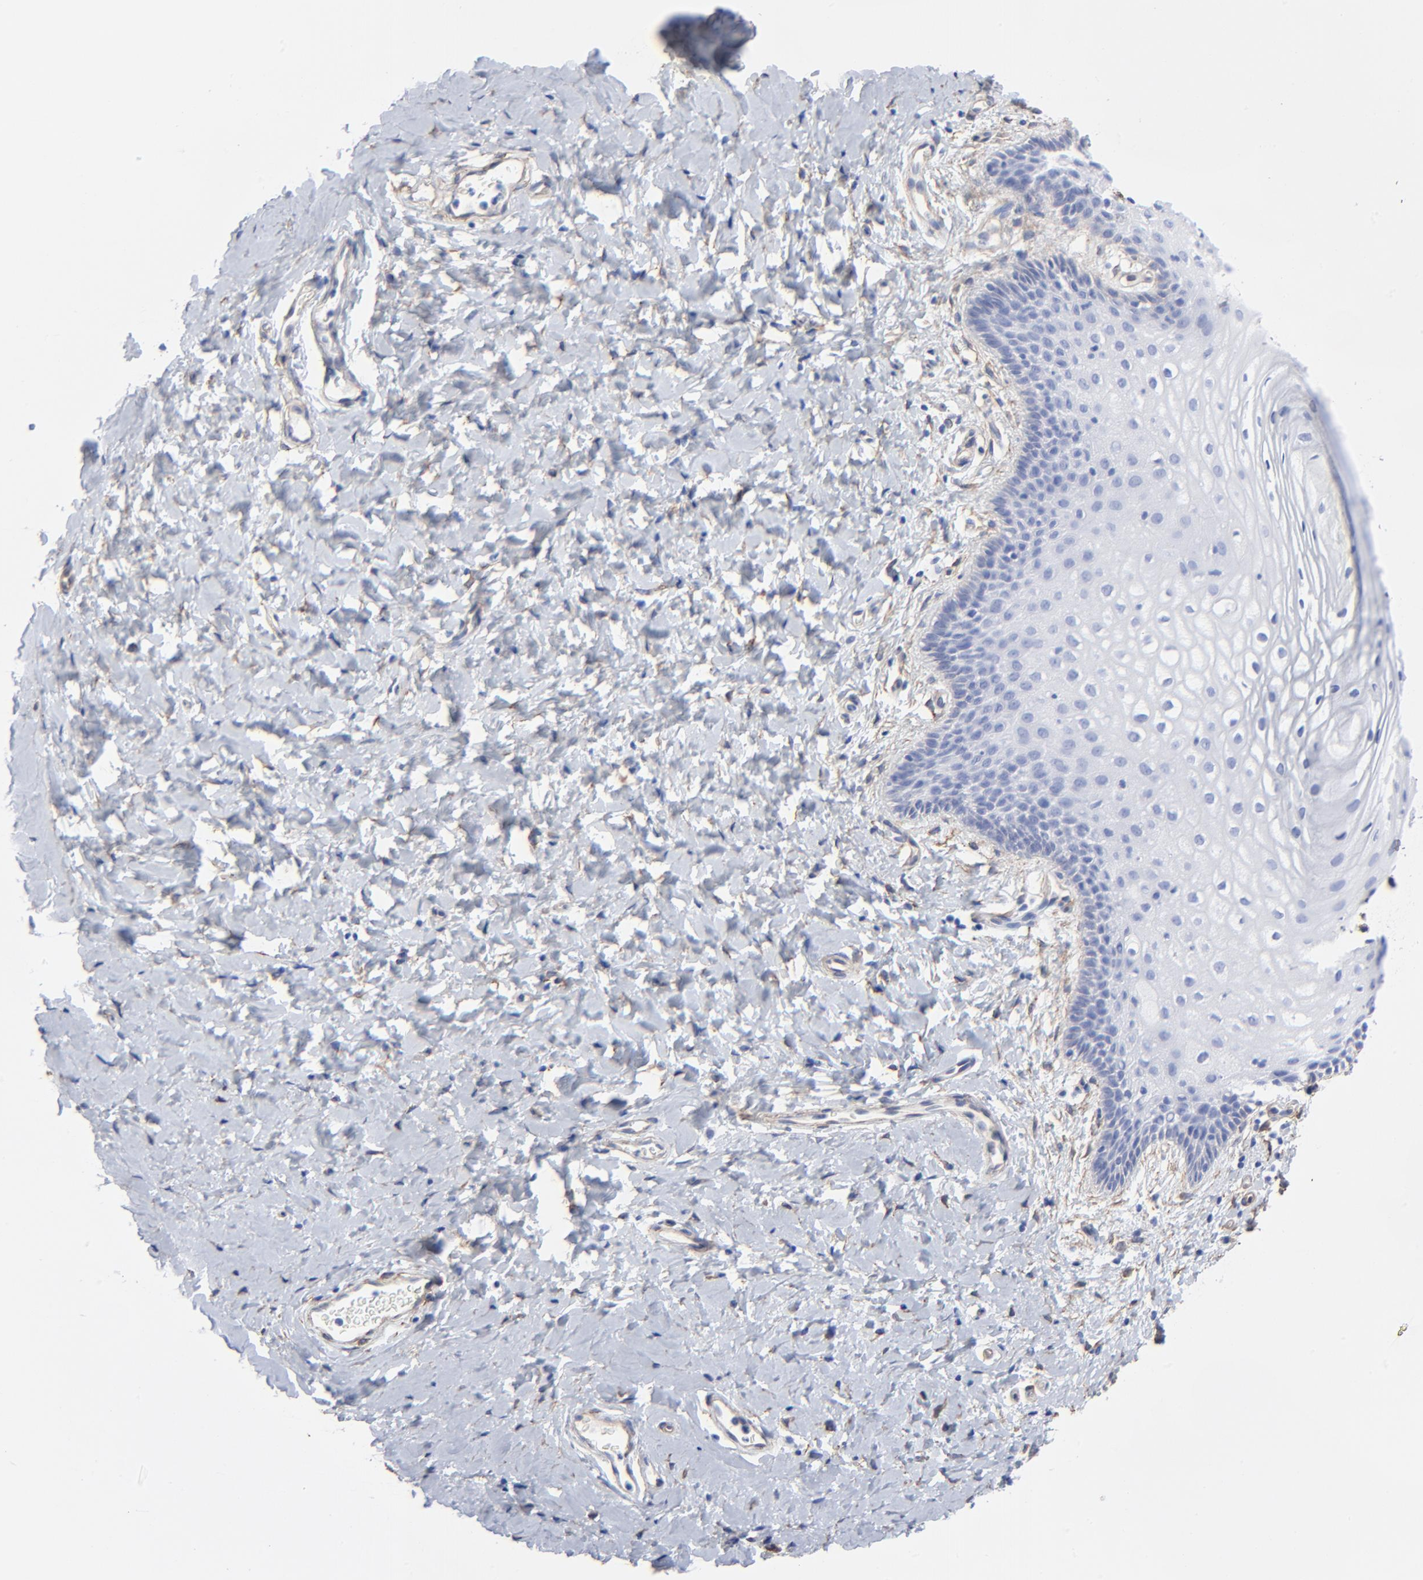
{"staining": {"intensity": "negative", "quantity": "none", "location": "none"}, "tissue": "vagina", "cell_type": "Squamous epithelial cells", "image_type": "normal", "snomed": [{"axis": "morphology", "description": "Normal tissue, NOS"}, {"axis": "topography", "description": "Vagina"}], "caption": "A high-resolution photomicrograph shows immunohistochemistry (IHC) staining of benign vagina, which displays no significant expression in squamous epithelial cells.", "gene": "CAV1", "patient": {"sex": "female", "age": 55}}